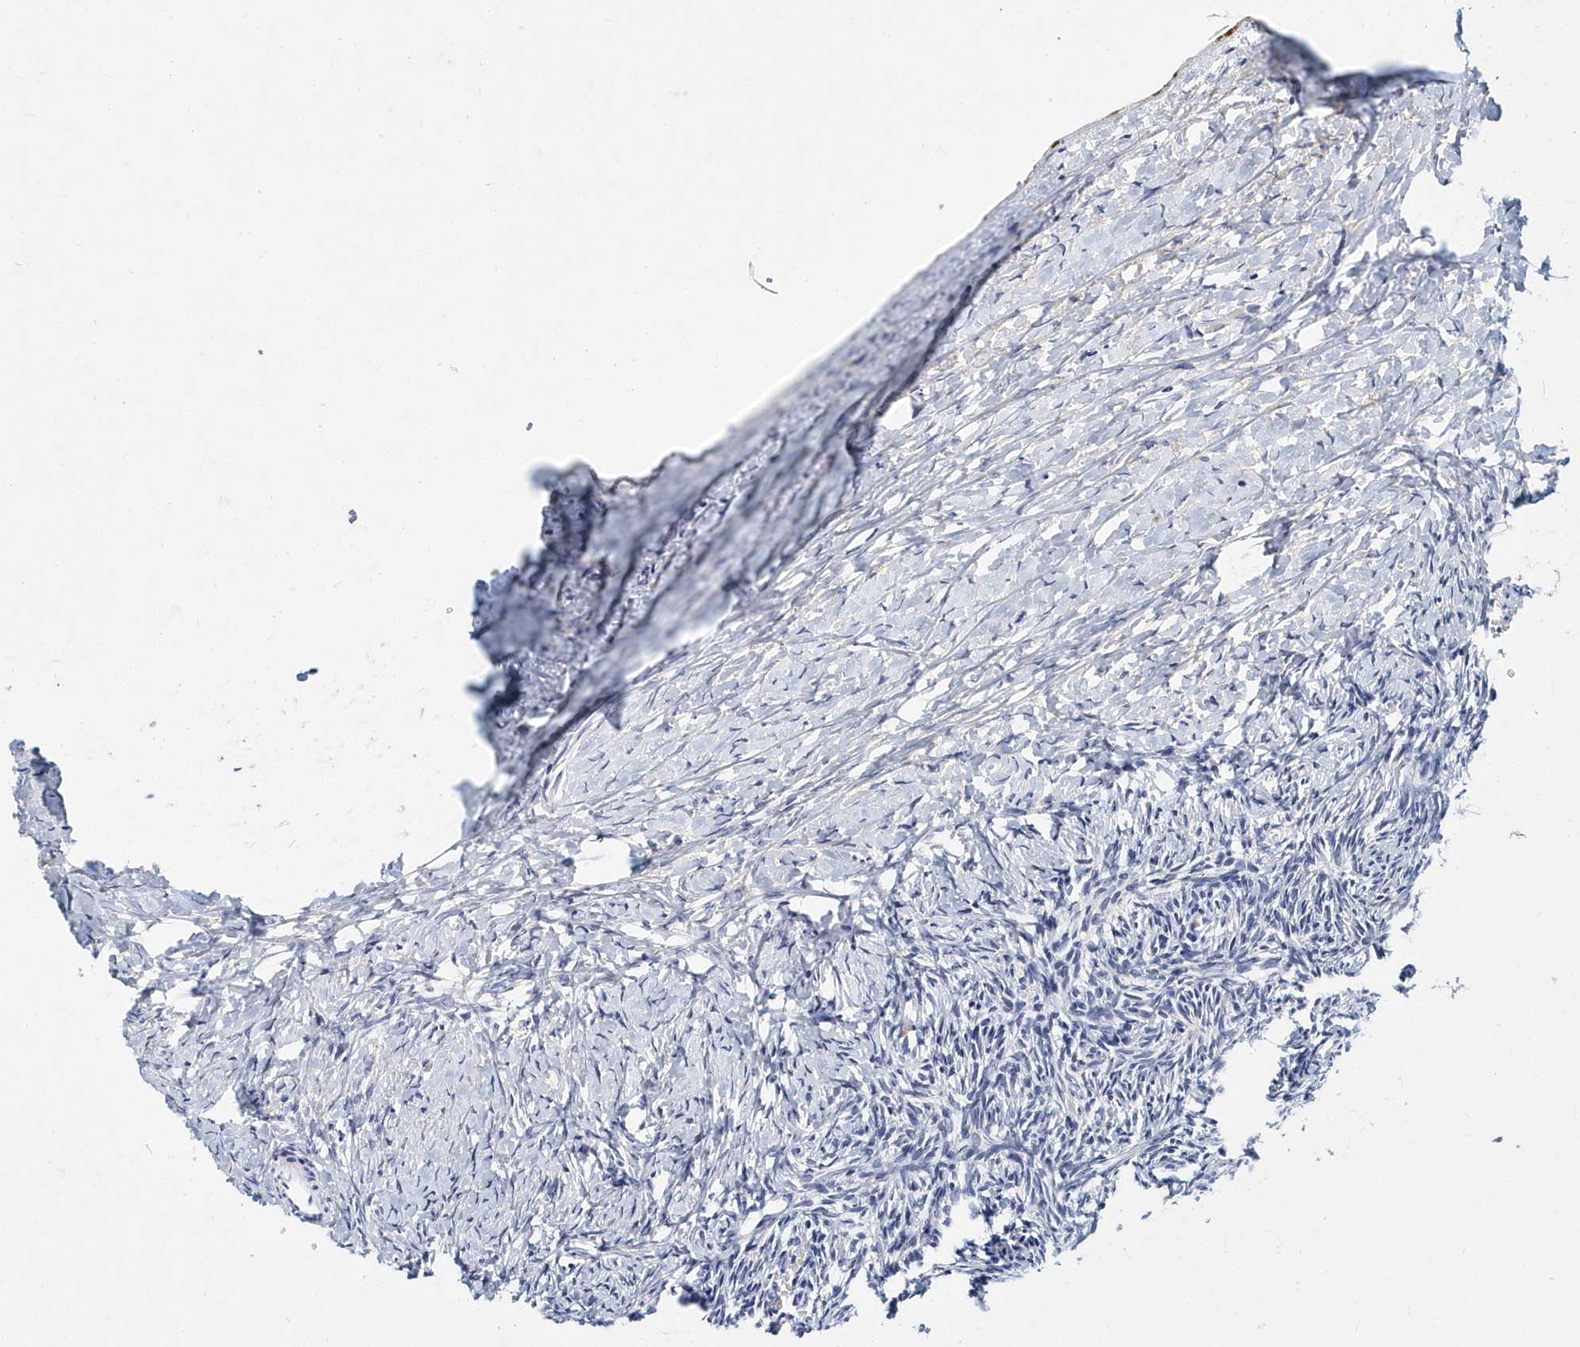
{"staining": {"intensity": "negative", "quantity": "none", "location": "none"}, "tissue": "ovary", "cell_type": "Follicle cells", "image_type": "normal", "snomed": [{"axis": "morphology", "description": "Normal tissue, NOS"}, {"axis": "morphology", "description": "Developmental malformation"}, {"axis": "topography", "description": "Ovary"}], "caption": "Immunohistochemistry (IHC) of unremarkable ovary demonstrates no staining in follicle cells. (DAB IHC visualized using brightfield microscopy, high magnification).", "gene": "ITGA2B", "patient": {"sex": "female", "age": 39}}